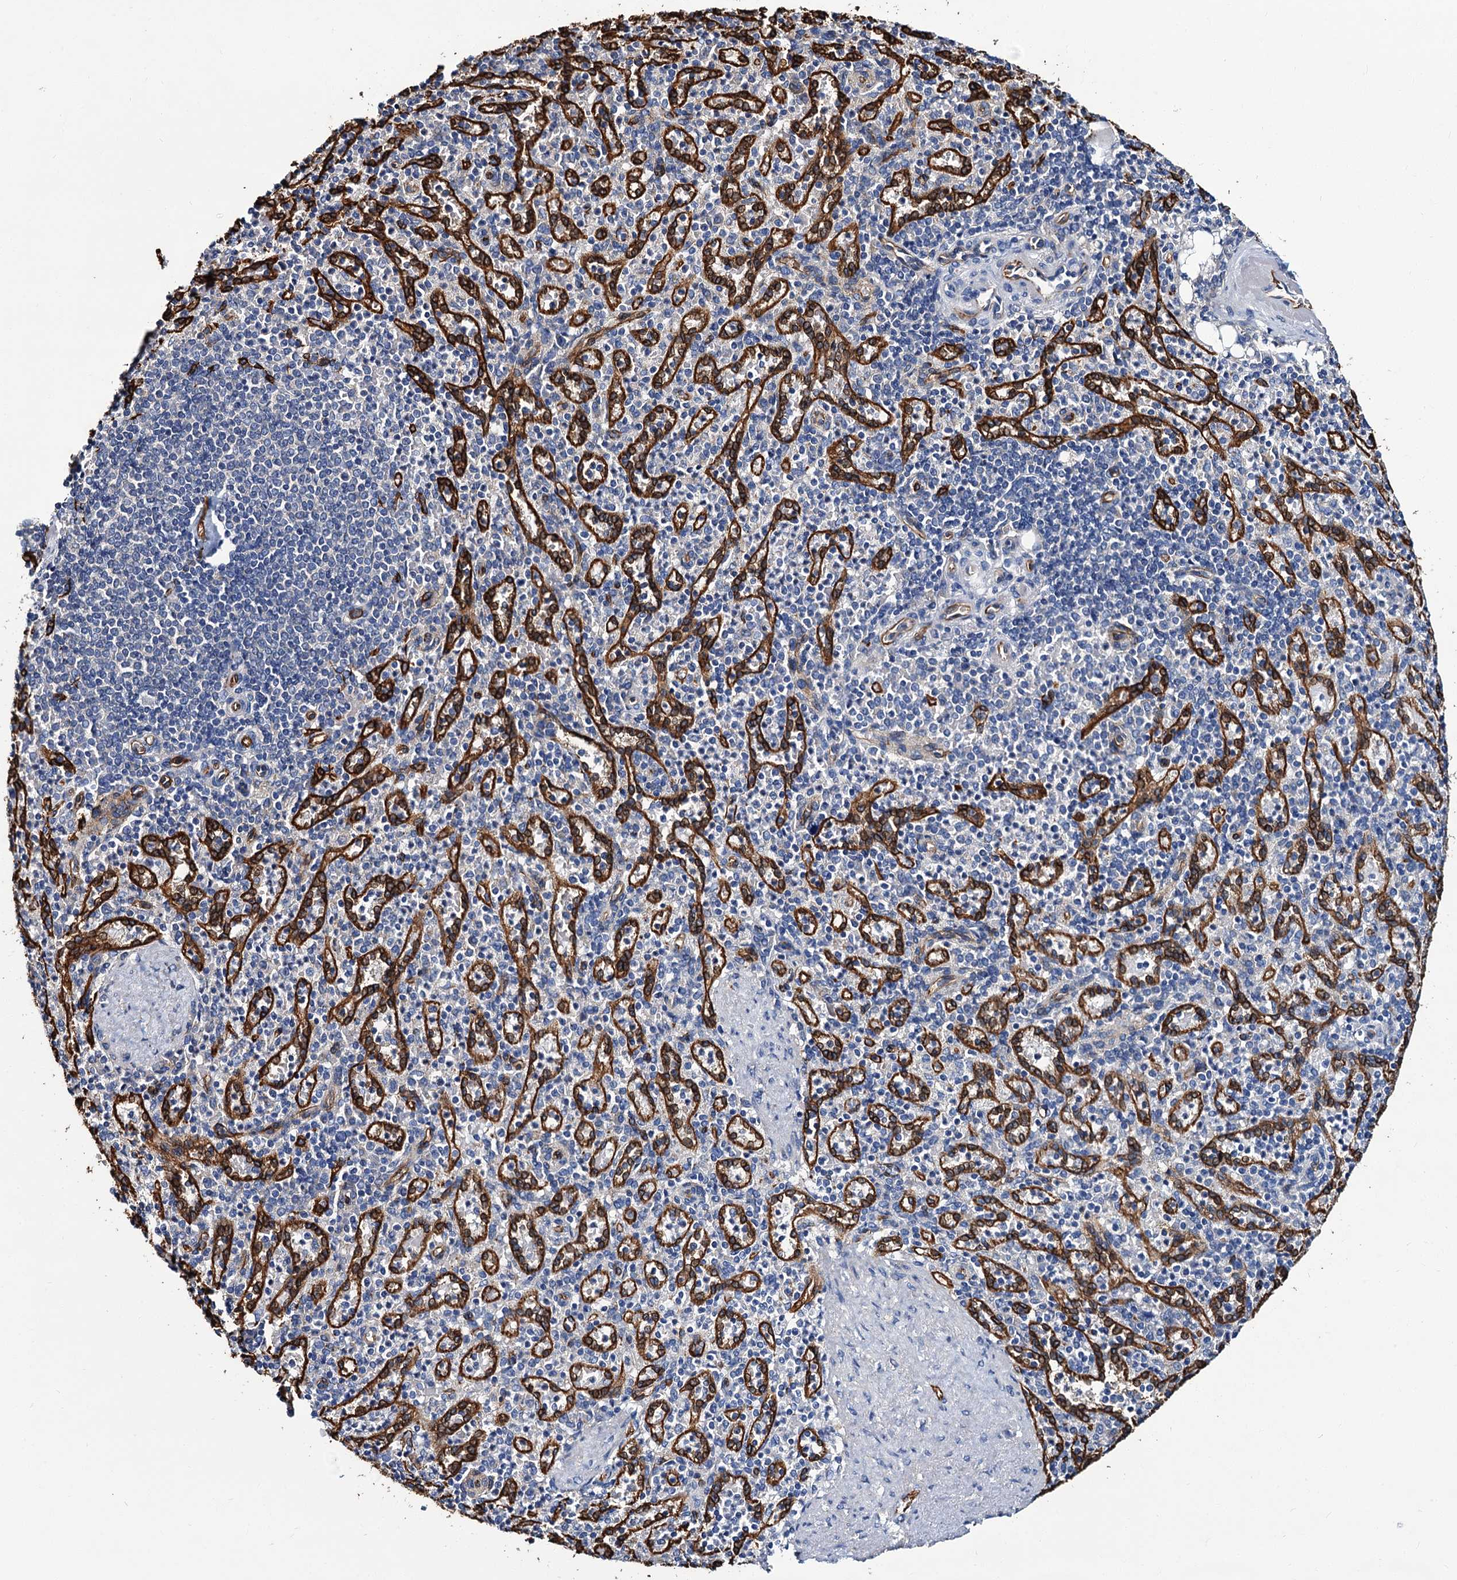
{"staining": {"intensity": "negative", "quantity": "none", "location": "none"}, "tissue": "spleen", "cell_type": "Cells in red pulp", "image_type": "normal", "snomed": [{"axis": "morphology", "description": "Normal tissue, NOS"}, {"axis": "topography", "description": "Spleen"}], "caption": "The histopathology image demonstrates no staining of cells in red pulp in normal spleen. Nuclei are stained in blue.", "gene": "CACNA1C", "patient": {"sex": "female", "age": 74}}